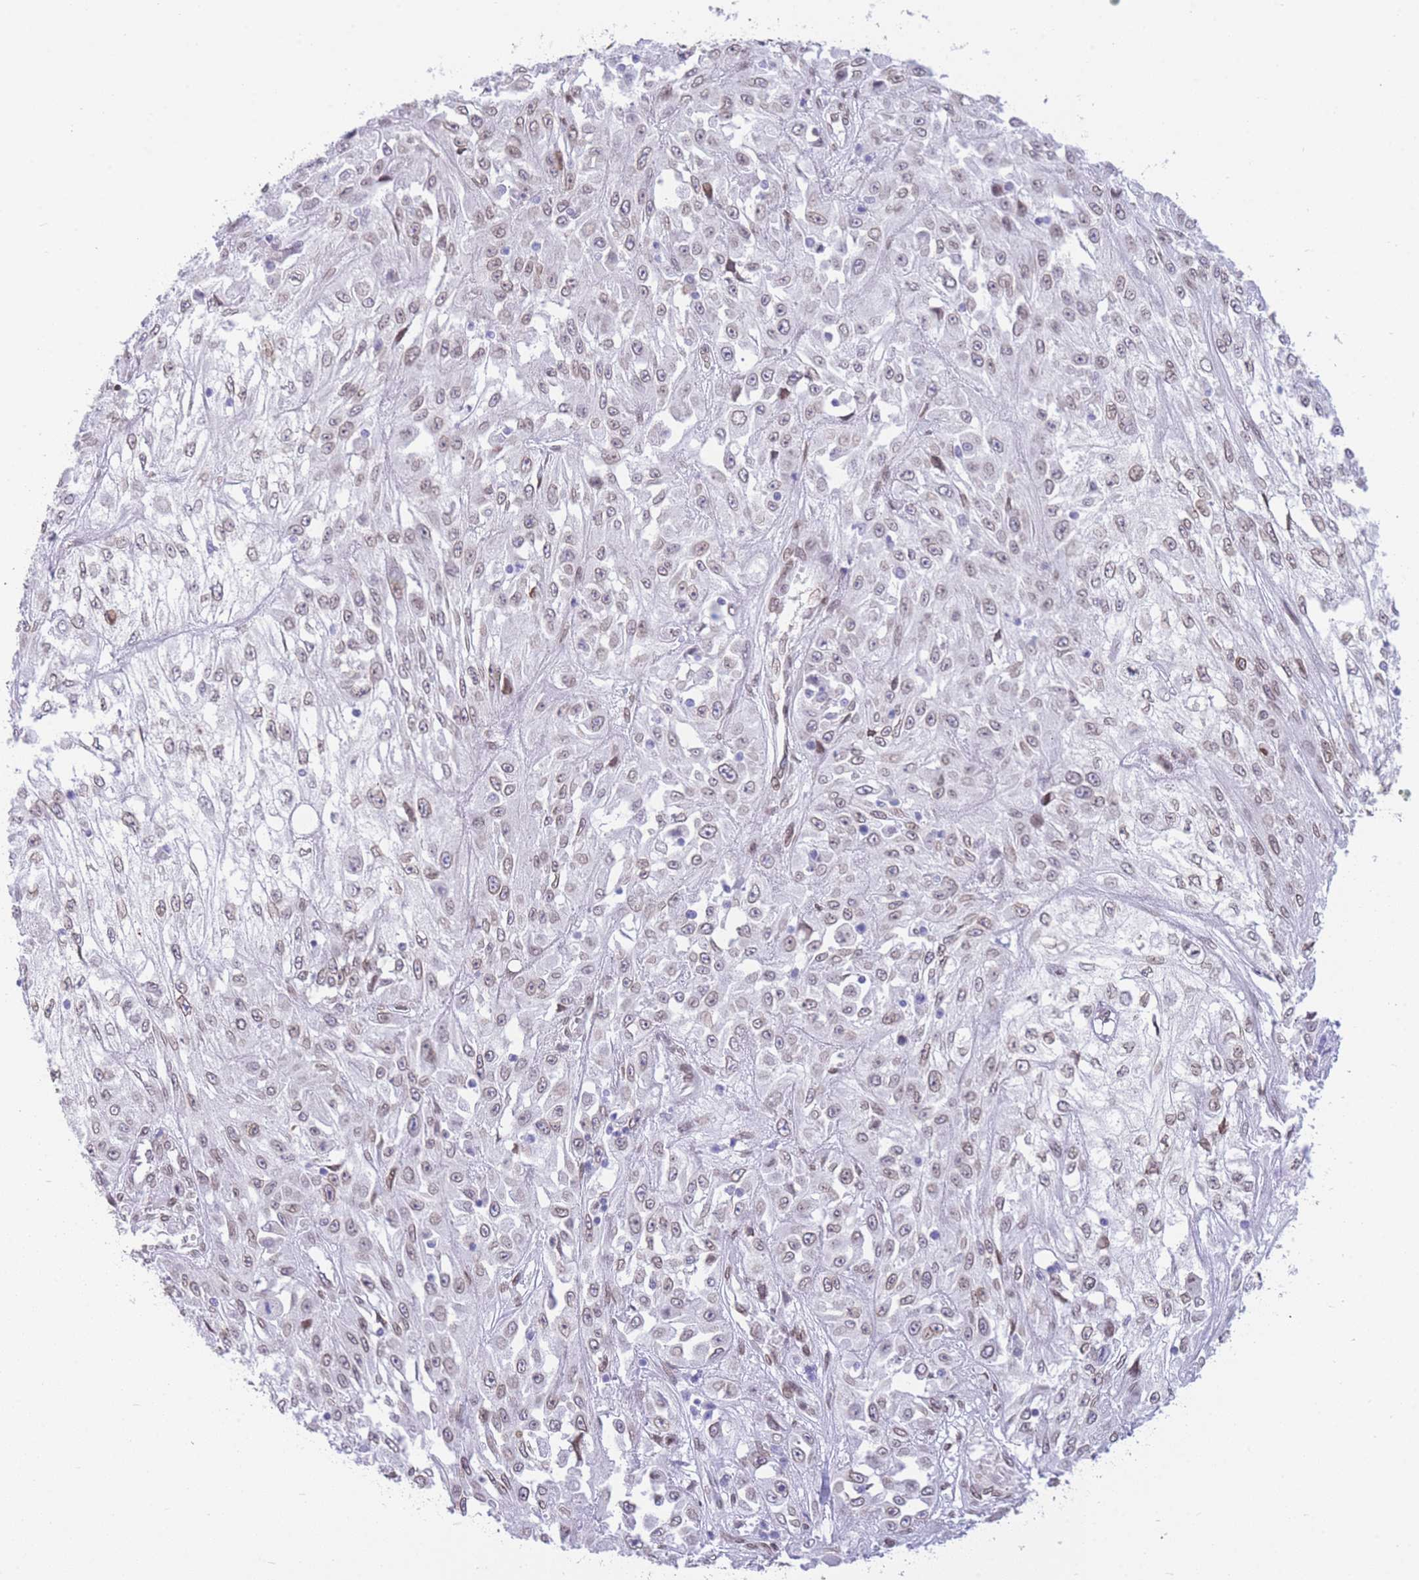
{"staining": {"intensity": "weak", "quantity": ">75%", "location": "nuclear"}, "tissue": "skin cancer", "cell_type": "Tumor cells", "image_type": "cancer", "snomed": [{"axis": "morphology", "description": "Squamous cell carcinoma, NOS"}, {"axis": "morphology", "description": "Squamous cell carcinoma, metastatic, NOS"}, {"axis": "topography", "description": "Skin"}, {"axis": "topography", "description": "Lymph node"}], "caption": "Immunohistochemistry of skin cancer displays low levels of weak nuclear staining in approximately >75% of tumor cells.", "gene": "OR10AD1", "patient": {"sex": "male", "age": 75}}